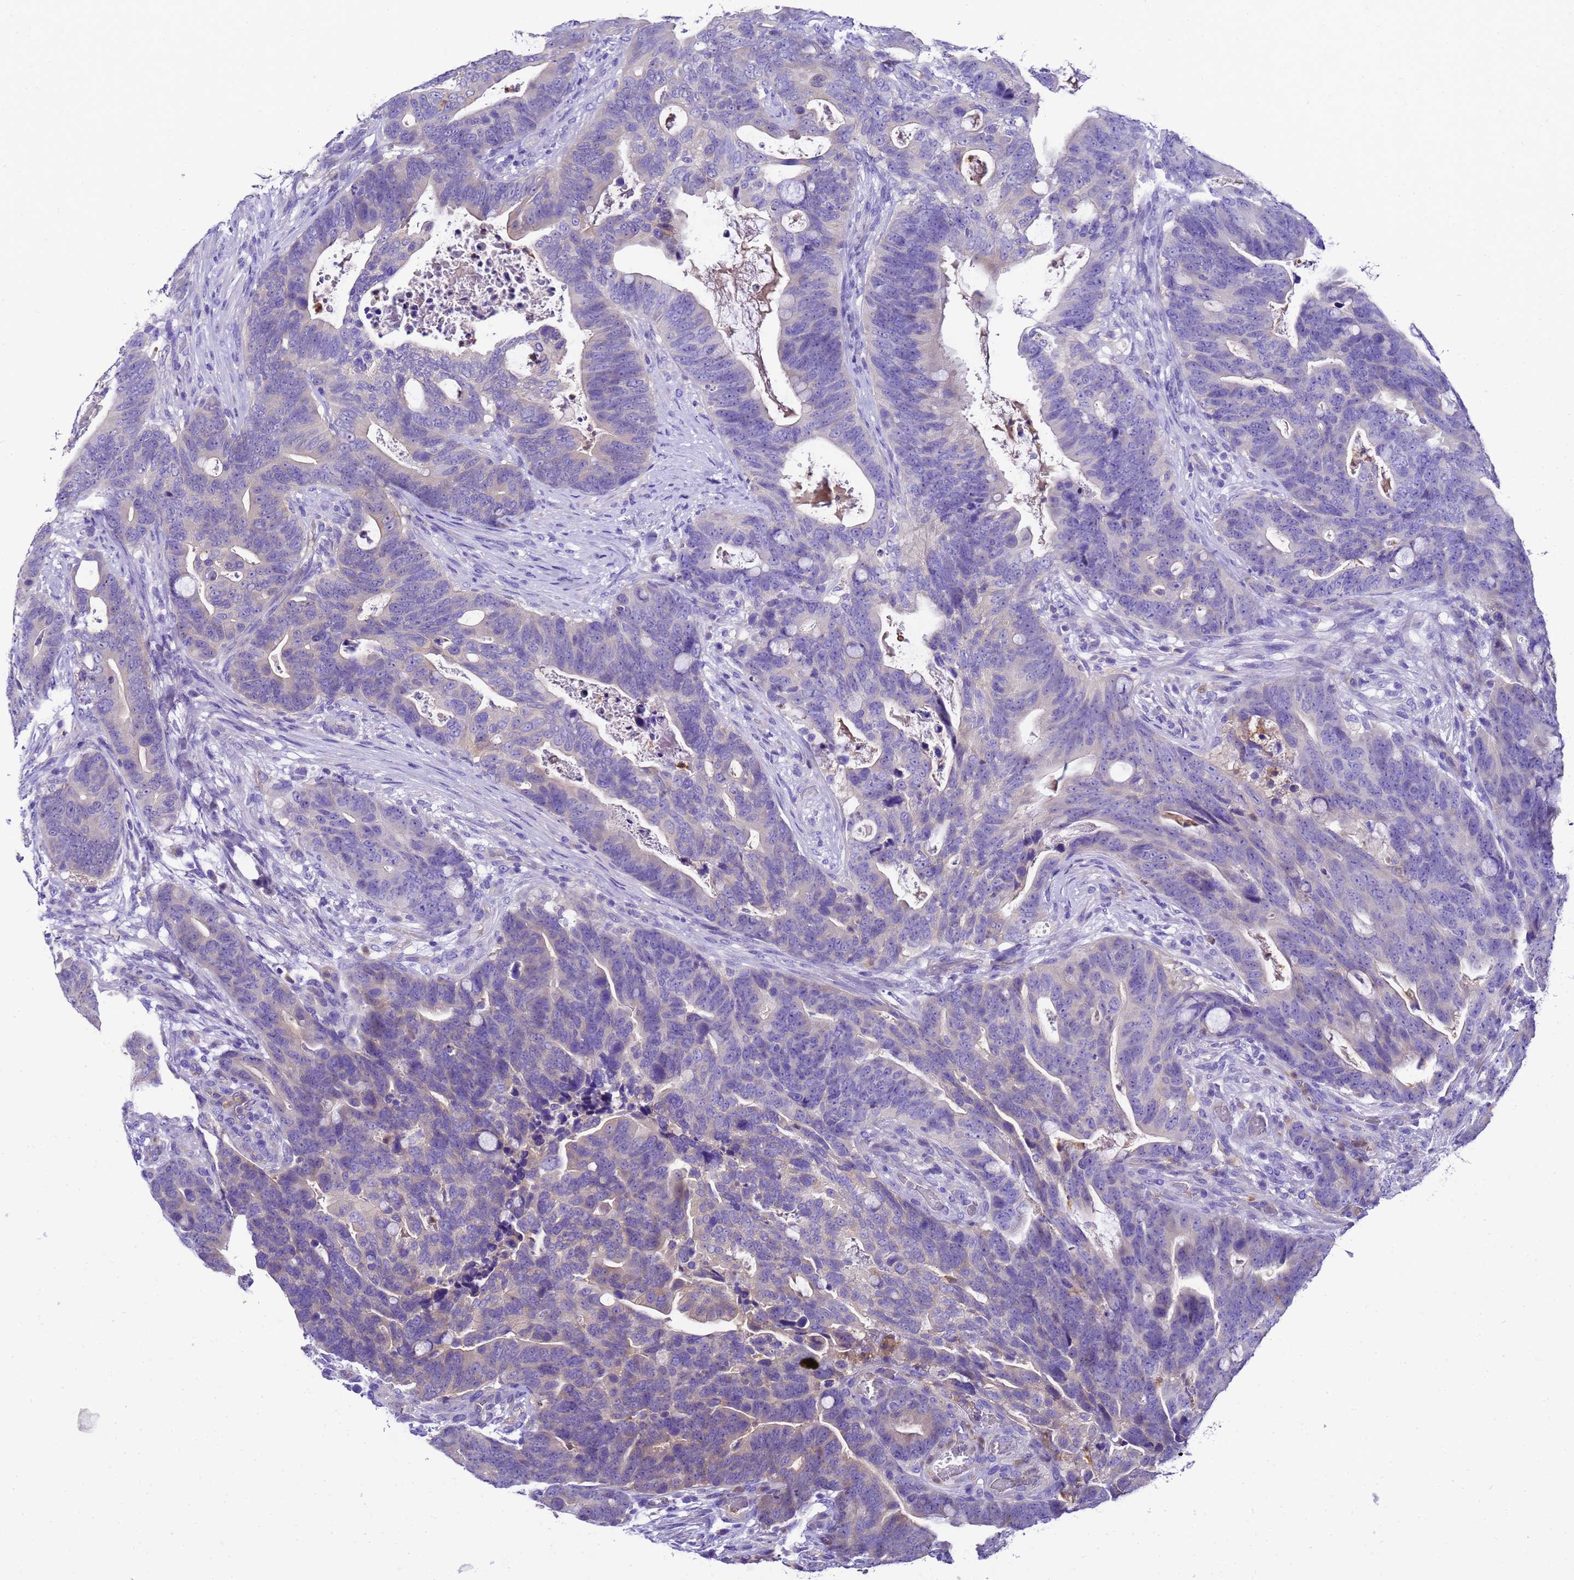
{"staining": {"intensity": "negative", "quantity": "none", "location": "none"}, "tissue": "colorectal cancer", "cell_type": "Tumor cells", "image_type": "cancer", "snomed": [{"axis": "morphology", "description": "Adenocarcinoma, NOS"}, {"axis": "topography", "description": "Colon"}], "caption": "Colorectal adenocarcinoma was stained to show a protein in brown. There is no significant expression in tumor cells. (DAB immunohistochemistry with hematoxylin counter stain).", "gene": "UGT2A1", "patient": {"sex": "female", "age": 82}}